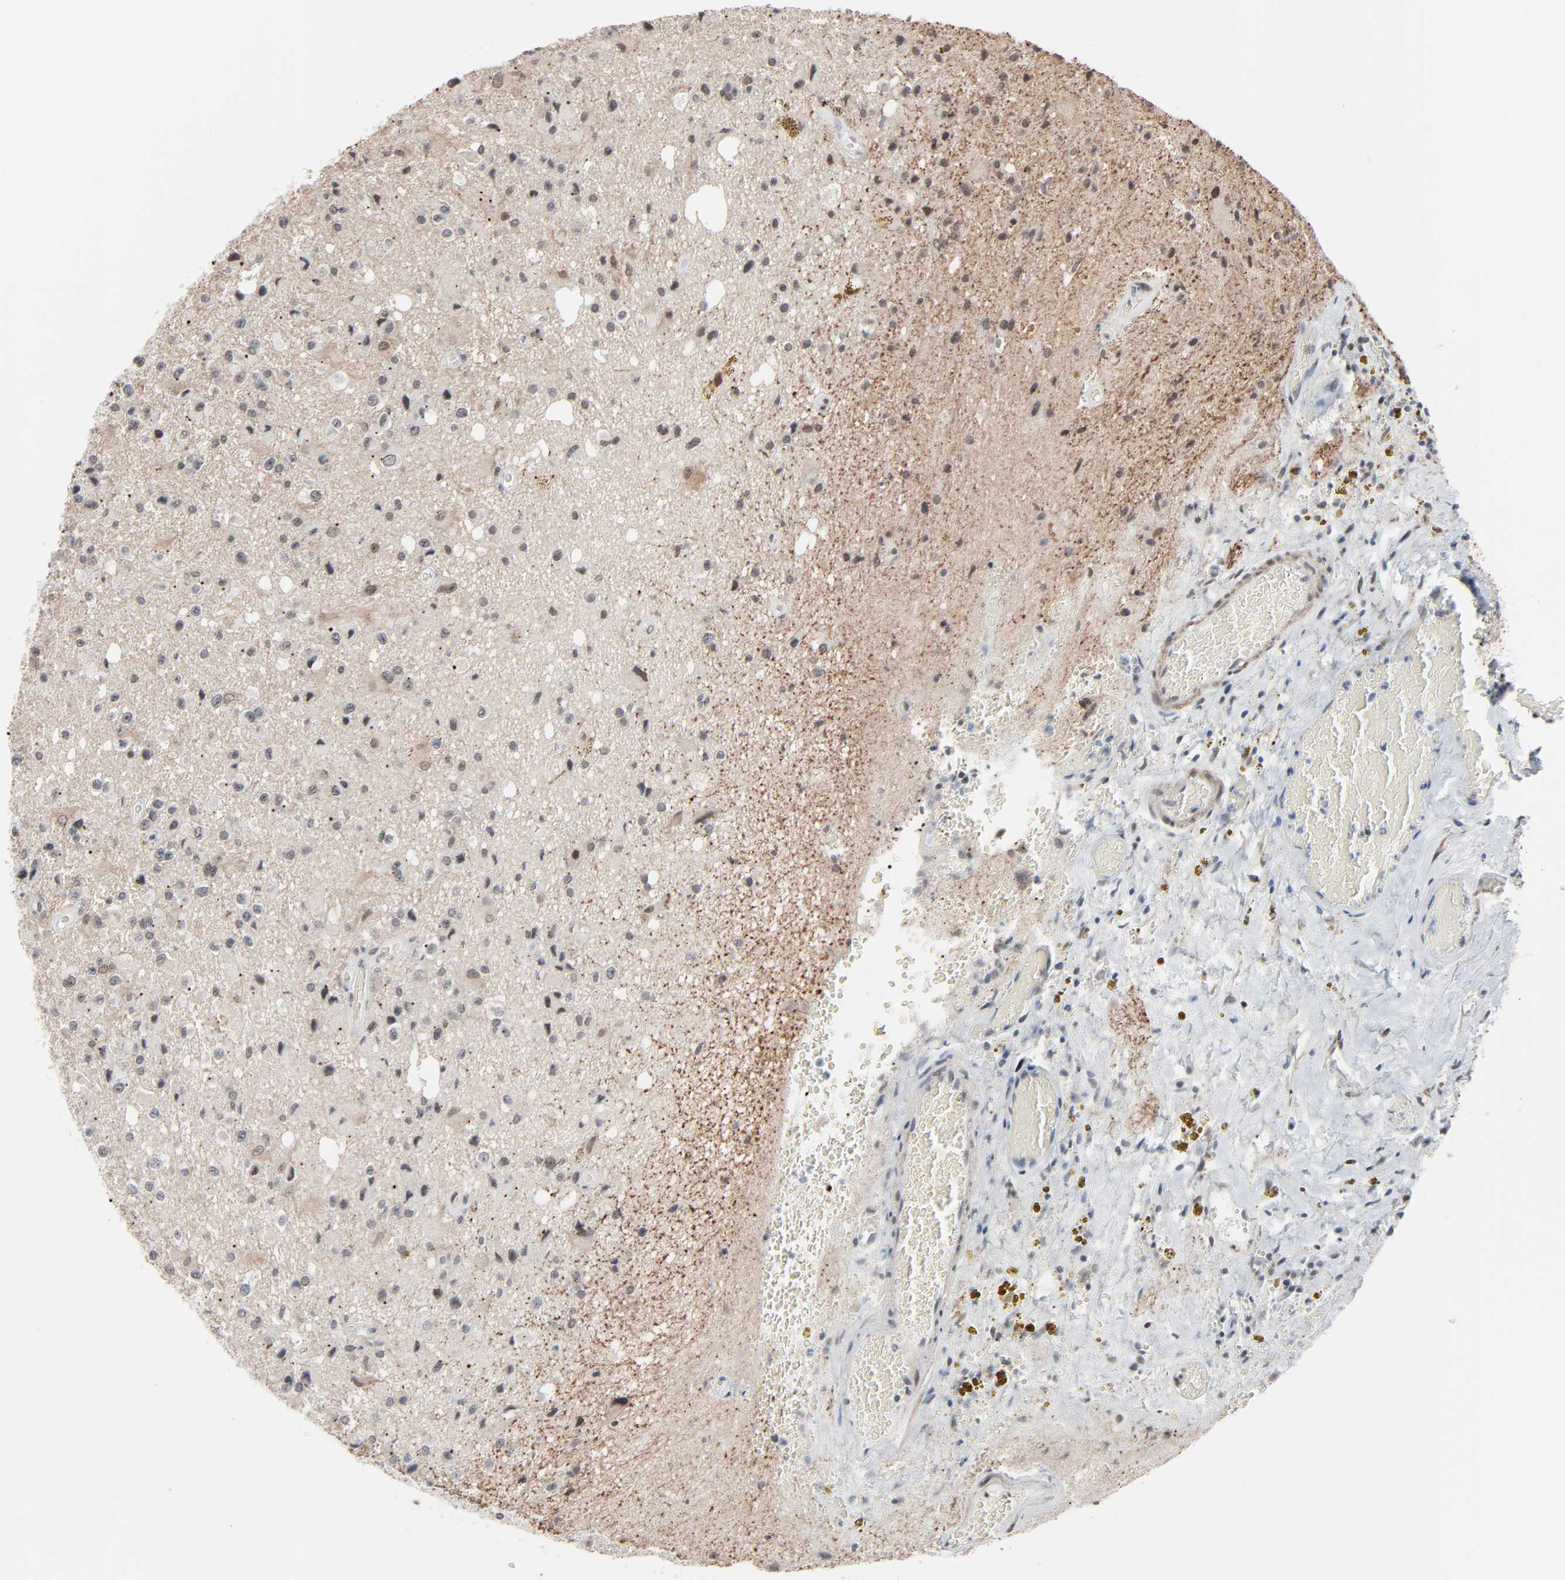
{"staining": {"intensity": "weak", "quantity": "<25%", "location": "nuclear"}, "tissue": "glioma", "cell_type": "Tumor cells", "image_type": "cancer", "snomed": [{"axis": "morphology", "description": "Glioma, malignant, Low grade"}, {"axis": "topography", "description": "Brain"}], "caption": "Image shows no significant protein expression in tumor cells of malignant glioma (low-grade).", "gene": "FBXO28", "patient": {"sex": "male", "age": 58}}